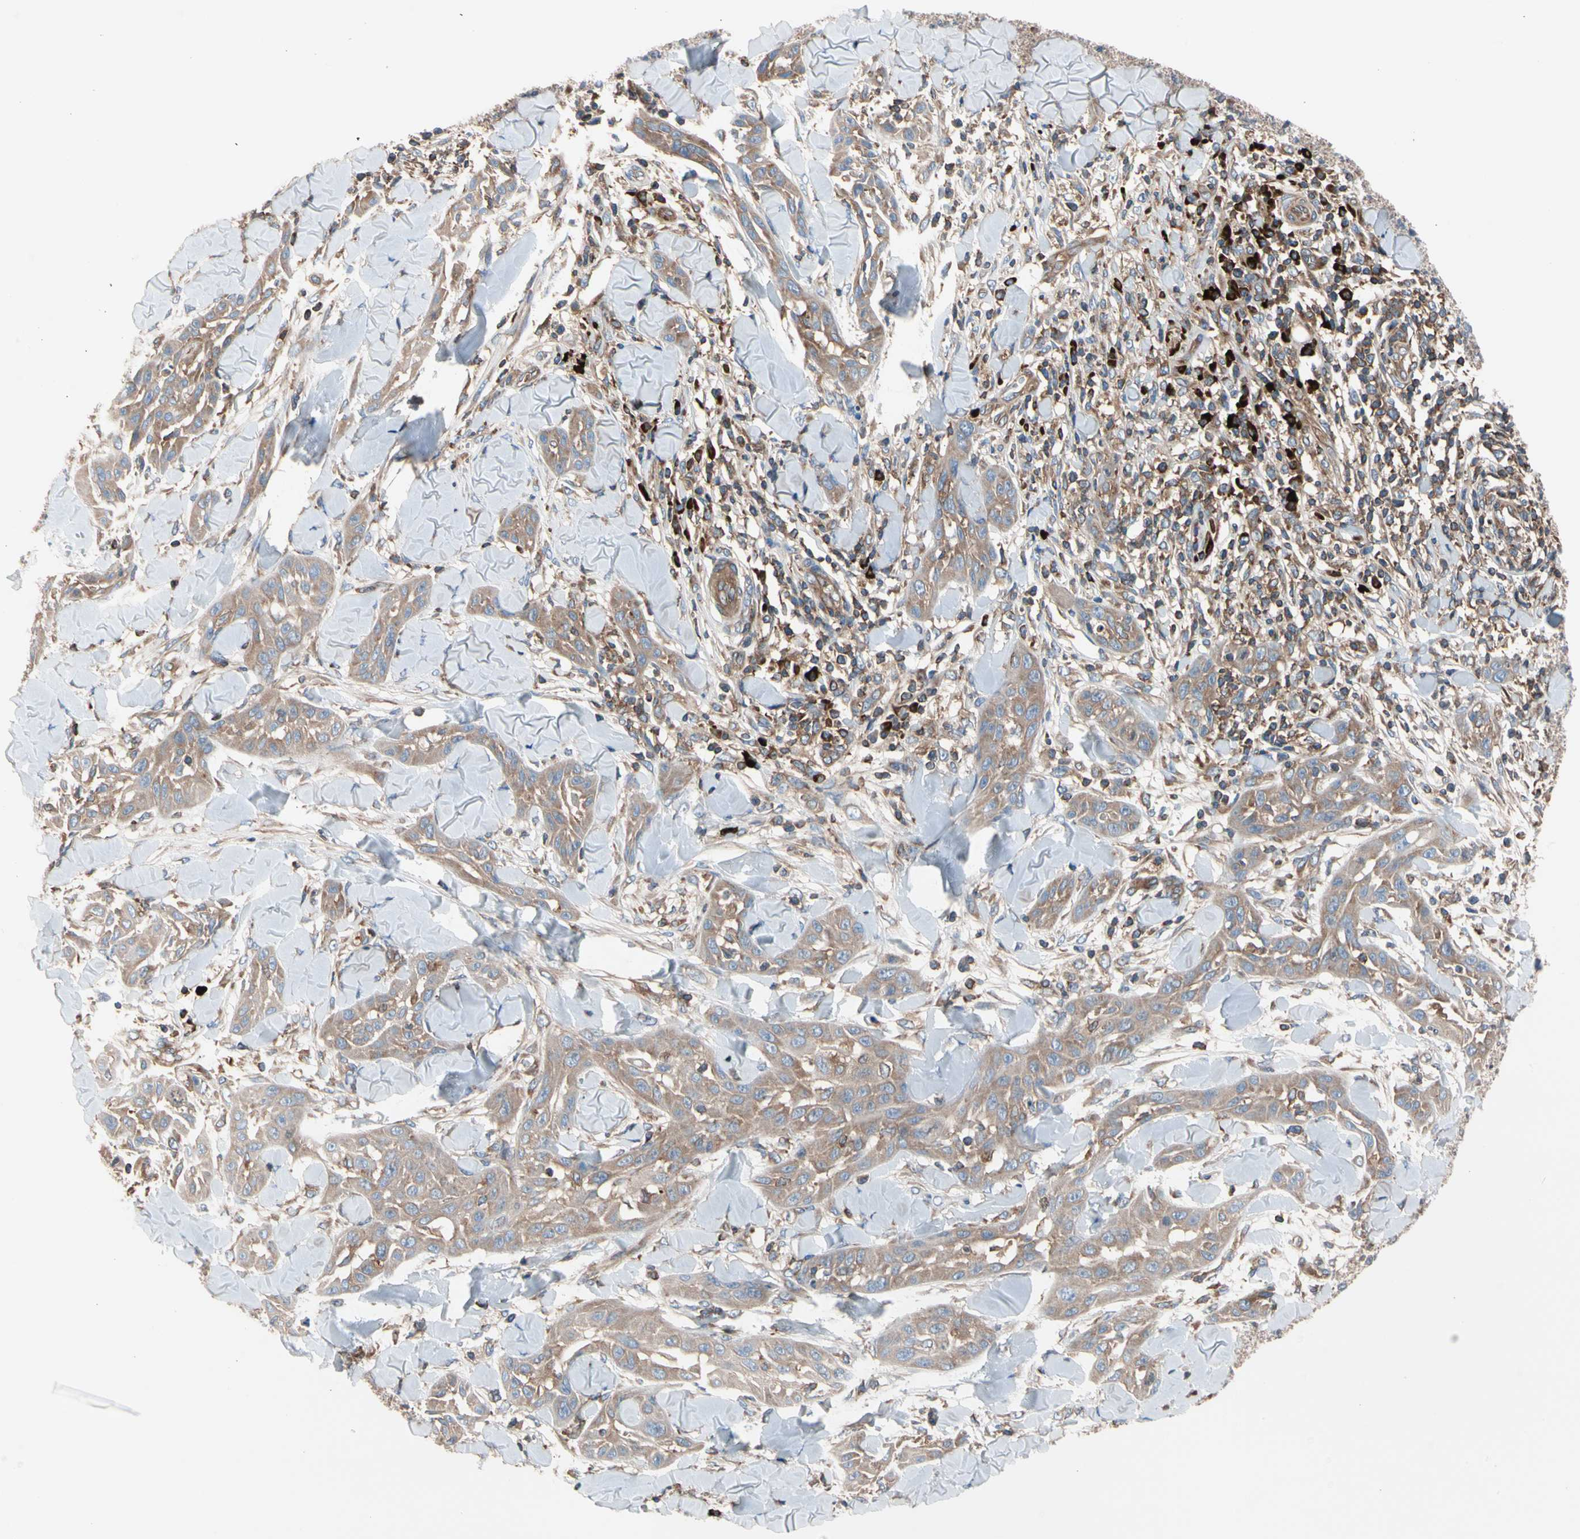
{"staining": {"intensity": "moderate", "quantity": ">75%", "location": "cytoplasmic/membranous"}, "tissue": "skin cancer", "cell_type": "Tumor cells", "image_type": "cancer", "snomed": [{"axis": "morphology", "description": "Squamous cell carcinoma, NOS"}, {"axis": "topography", "description": "Skin"}], "caption": "Protein staining of squamous cell carcinoma (skin) tissue demonstrates moderate cytoplasmic/membranous staining in approximately >75% of tumor cells. Using DAB (3,3'-diaminobenzidine) (brown) and hematoxylin (blue) stains, captured at high magnification using brightfield microscopy.", "gene": "ROCK1", "patient": {"sex": "male", "age": 24}}